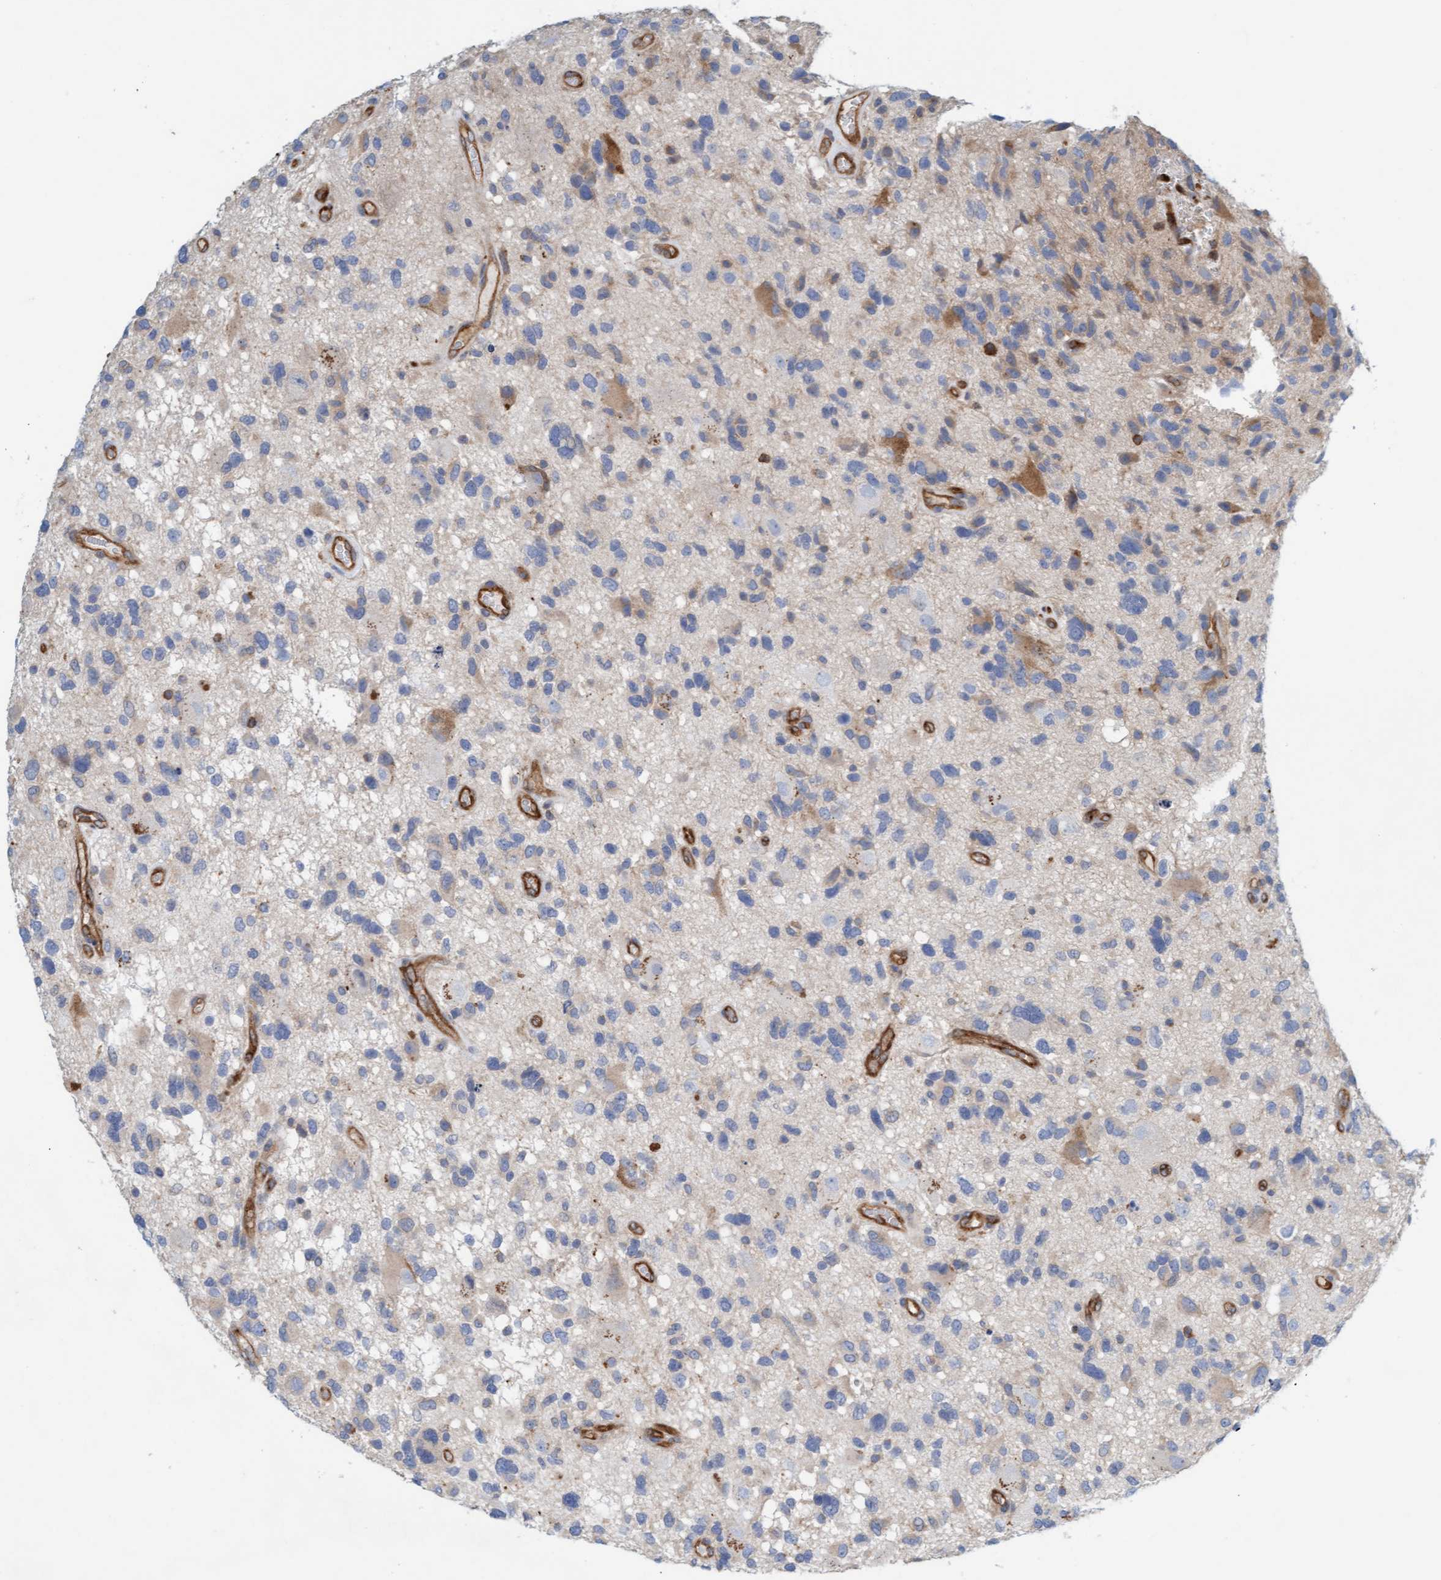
{"staining": {"intensity": "weak", "quantity": "<25%", "location": "cytoplasmic/membranous"}, "tissue": "glioma", "cell_type": "Tumor cells", "image_type": "cancer", "snomed": [{"axis": "morphology", "description": "Glioma, malignant, High grade"}, {"axis": "topography", "description": "Brain"}], "caption": "Immunohistochemical staining of human high-grade glioma (malignant) demonstrates no significant staining in tumor cells.", "gene": "PRKD2", "patient": {"sex": "male", "age": 33}}